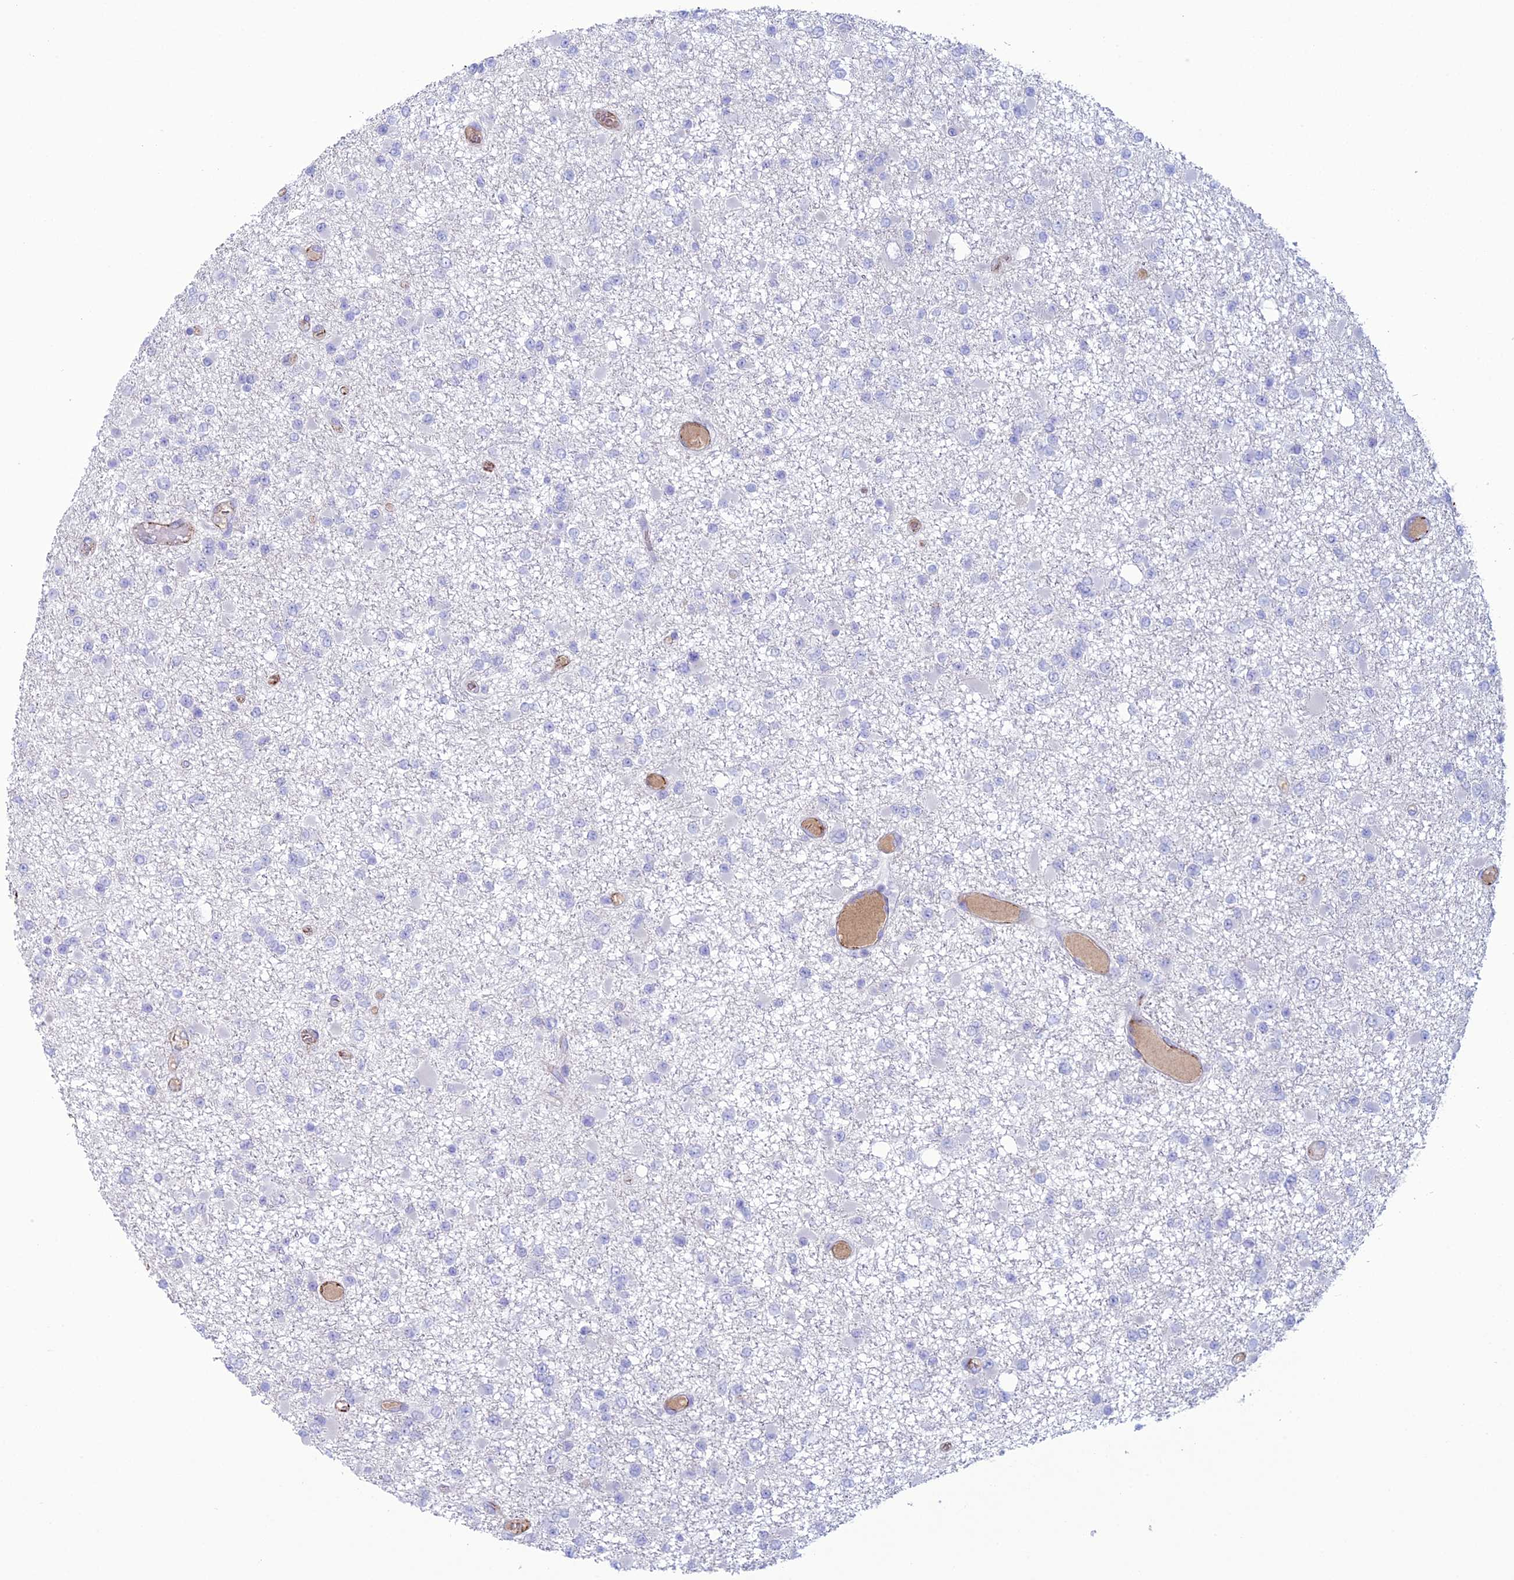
{"staining": {"intensity": "negative", "quantity": "none", "location": "none"}, "tissue": "glioma", "cell_type": "Tumor cells", "image_type": "cancer", "snomed": [{"axis": "morphology", "description": "Glioma, malignant, Low grade"}, {"axis": "topography", "description": "Brain"}], "caption": "This is an IHC micrograph of human glioma. There is no positivity in tumor cells.", "gene": "CDC42EP5", "patient": {"sex": "female", "age": 22}}